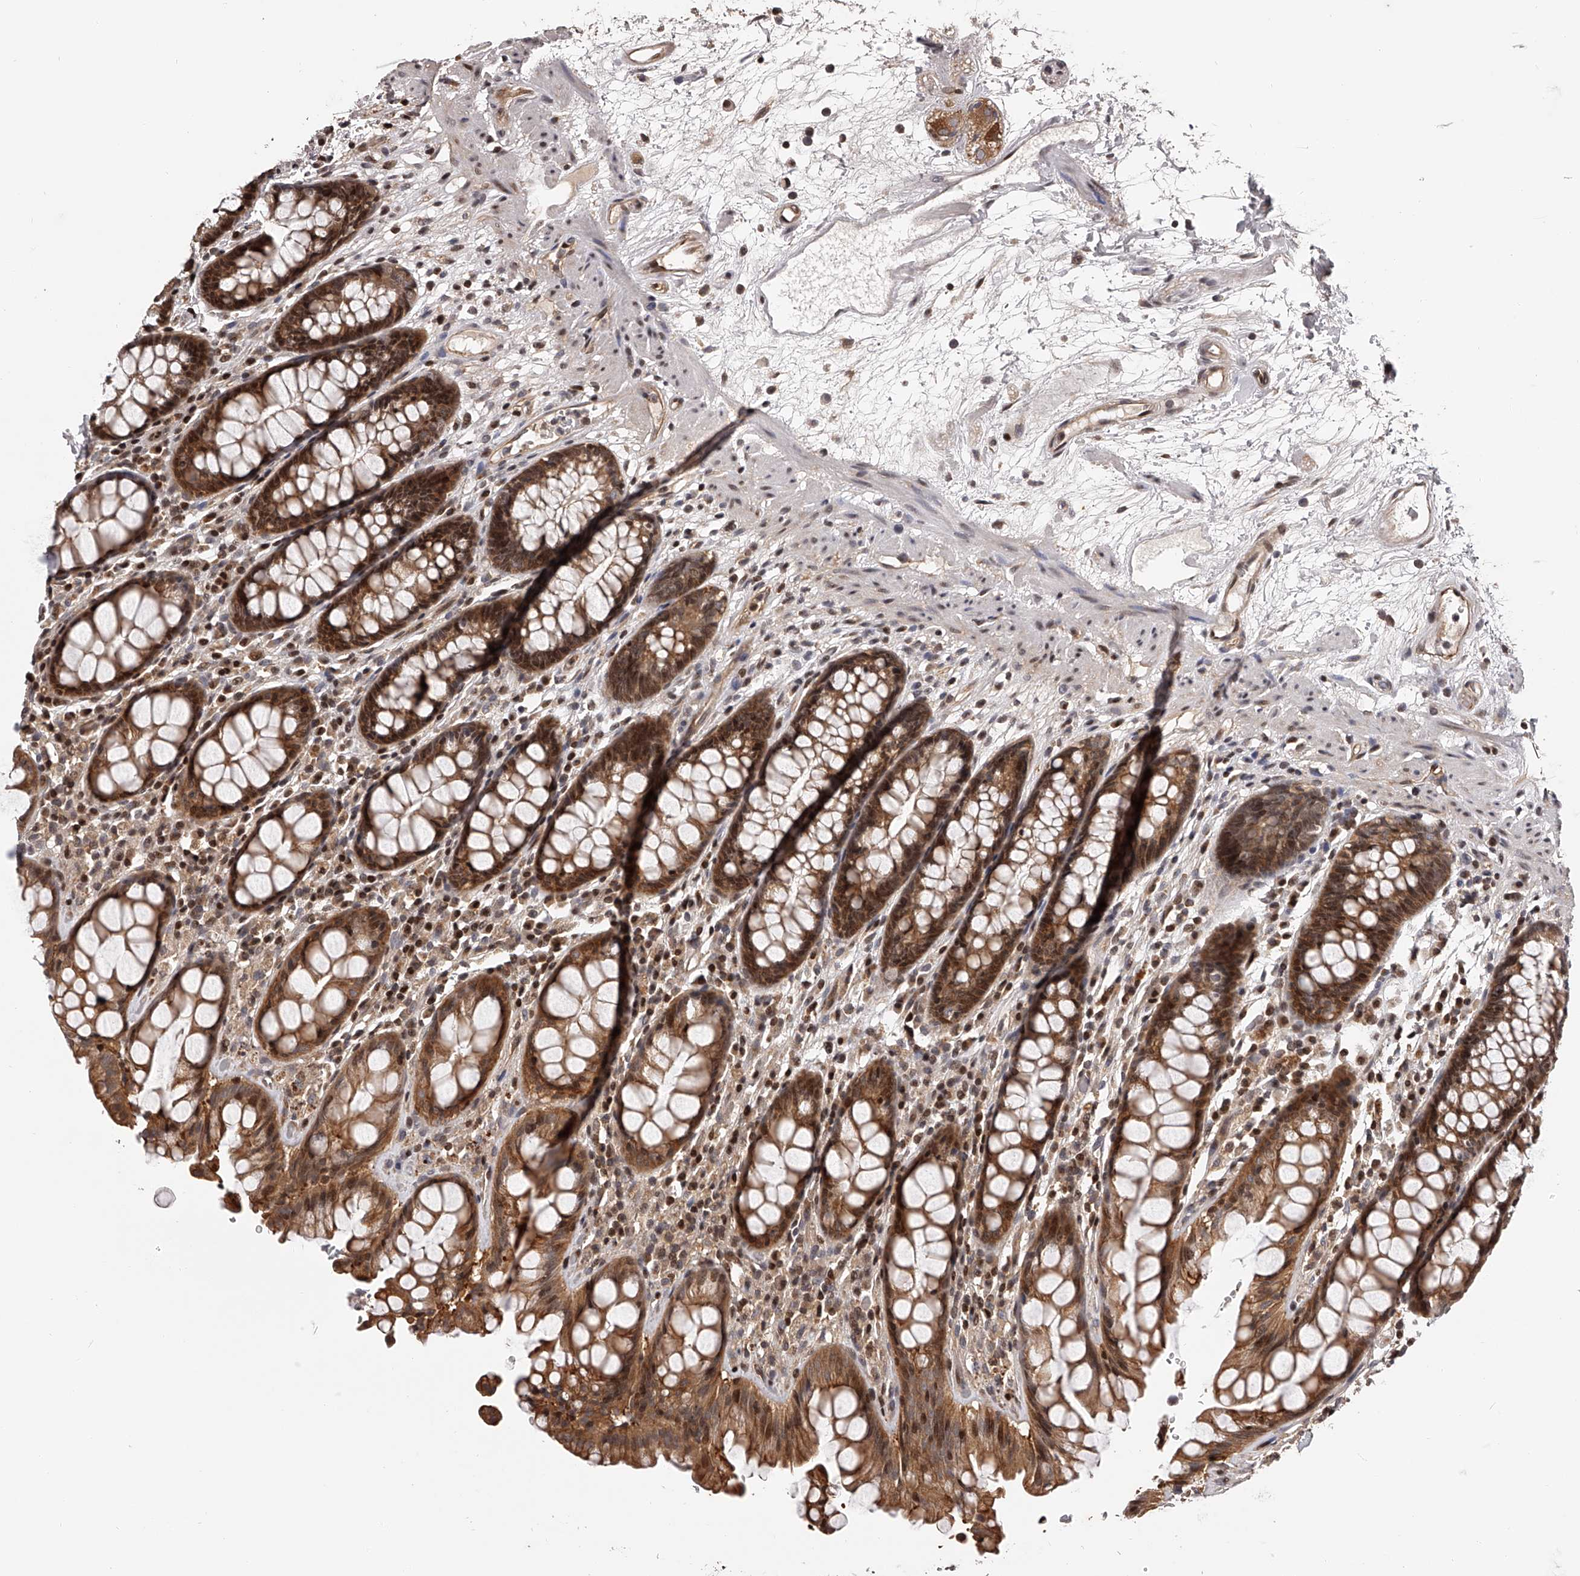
{"staining": {"intensity": "moderate", "quantity": ">75%", "location": "cytoplasmic/membranous,nuclear"}, "tissue": "rectum", "cell_type": "Glandular cells", "image_type": "normal", "snomed": [{"axis": "morphology", "description": "Normal tissue, NOS"}, {"axis": "topography", "description": "Rectum"}], "caption": "There is medium levels of moderate cytoplasmic/membranous,nuclear staining in glandular cells of normal rectum, as demonstrated by immunohistochemical staining (brown color).", "gene": "PFDN2", "patient": {"sex": "male", "age": 64}}